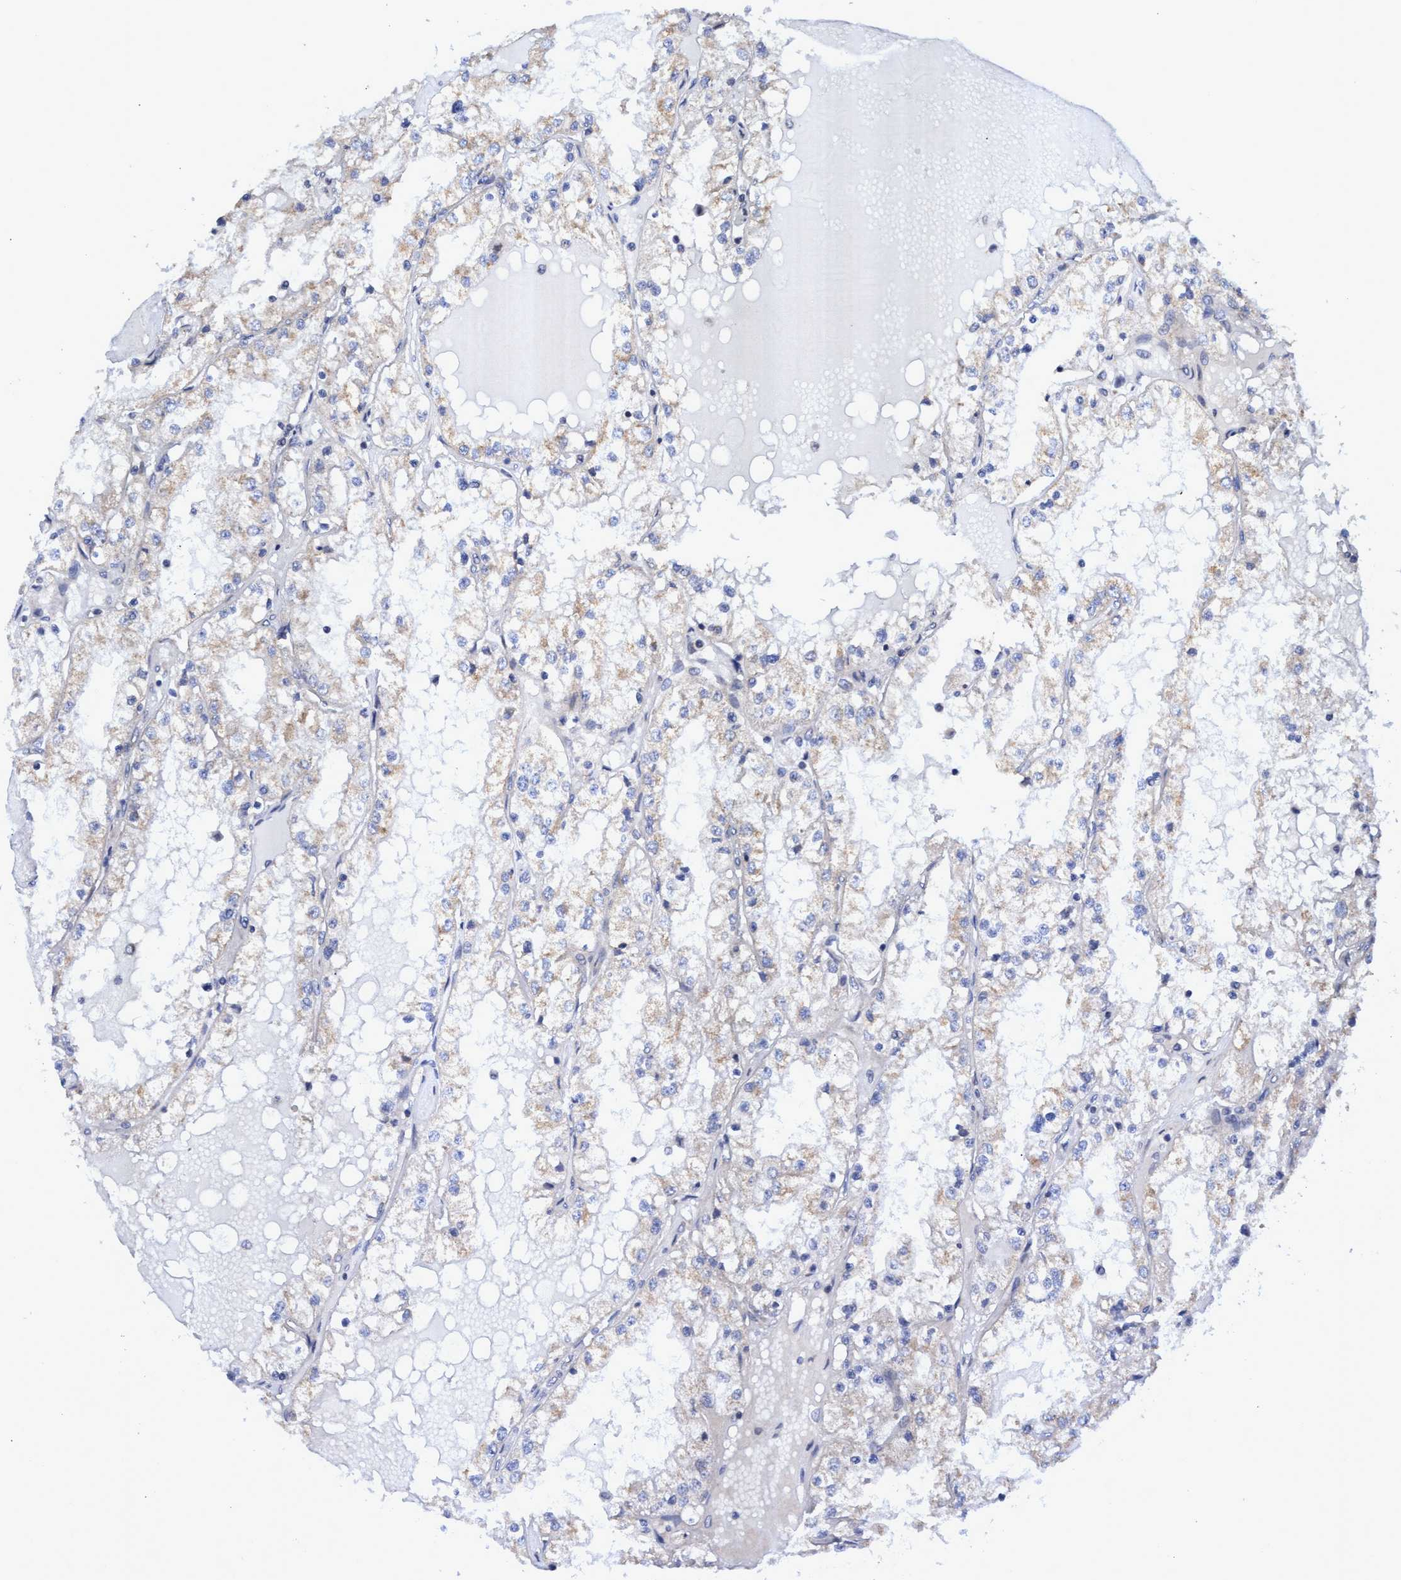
{"staining": {"intensity": "weak", "quantity": "<25%", "location": "cytoplasmic/membranous"}, "tissue": "renal cancer", "cell_type": "Tumor cells", "image_type": "cancer", "snomed": [{"axis": "morphology", "description": "Adenocarcinoma, NOS"}, {"axis": "topography", "description": "Kidney"}], "caption": "Immunohistochemistry (IHC) micrograph of neoplastic tissue: human renal cancer (adenocarcinoma) stained with DAB (3,3'-diaminobenzidine) displays no significant protein expression in tumor cells. (DAB immunohistochemistry visualized using brightfield microscopy, high magnification).", "gene": "NAT16", "patient": {"sex": "male", "age": 68}}